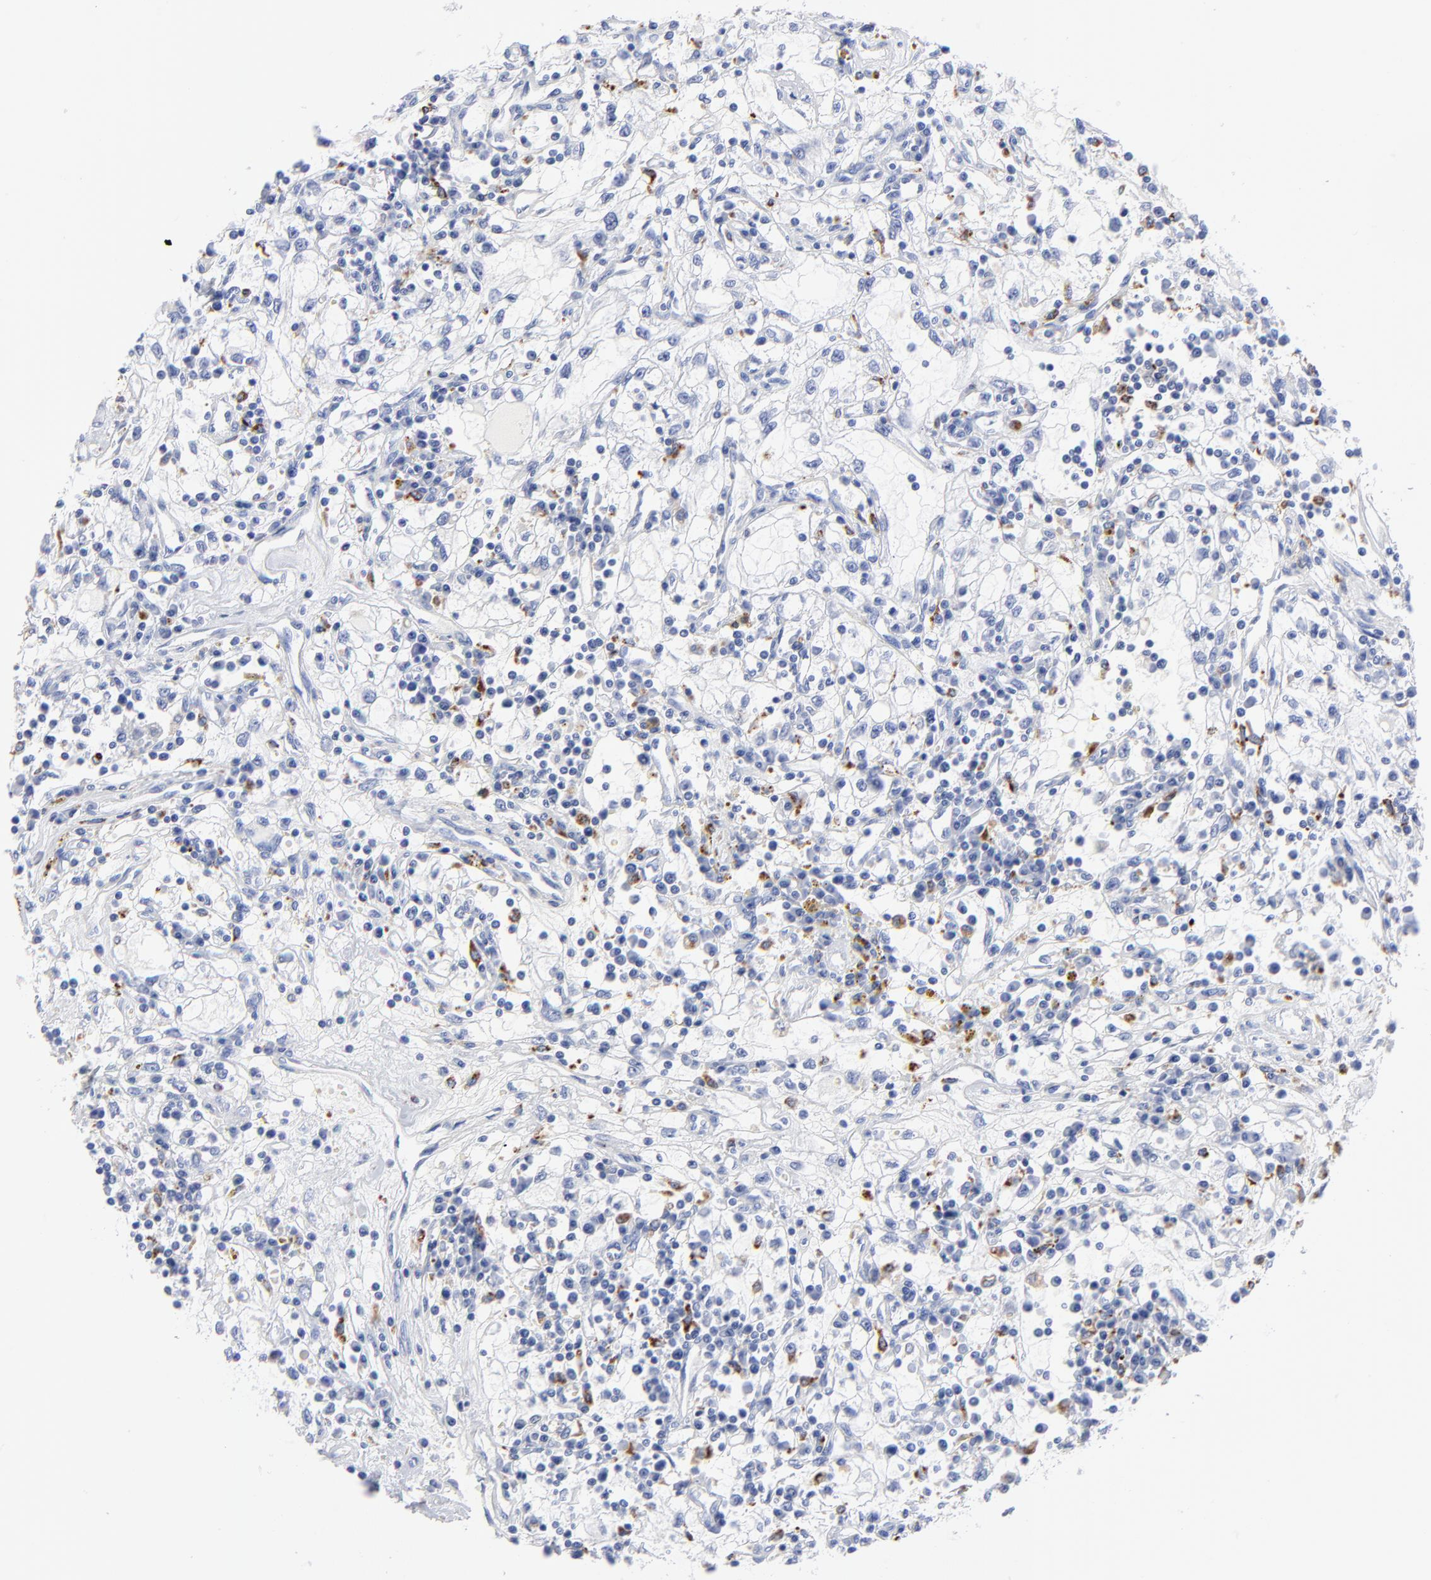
{"staining": {"intensity": "moderate", "quantity": "<25%", "location": "cytoplasmic/membranous"}, "tissue": "renal cancer", "cell_type": "Tumor cells", "image_type": "cancer", "snomed": [{"axis": "morphology", "description": "Adenocarcinoma, NOS"}, {"axis": "topography", "description": "Kidney"}], "caption": "The image demonstrates immunohistochemical staining of renal adenocarcinoma. There is moderate cytoplasmic/membranous staining is identified in about <25% of tumor cells.", "gene": "CPVL", "patient": {"sex": "male", "age": 82}}